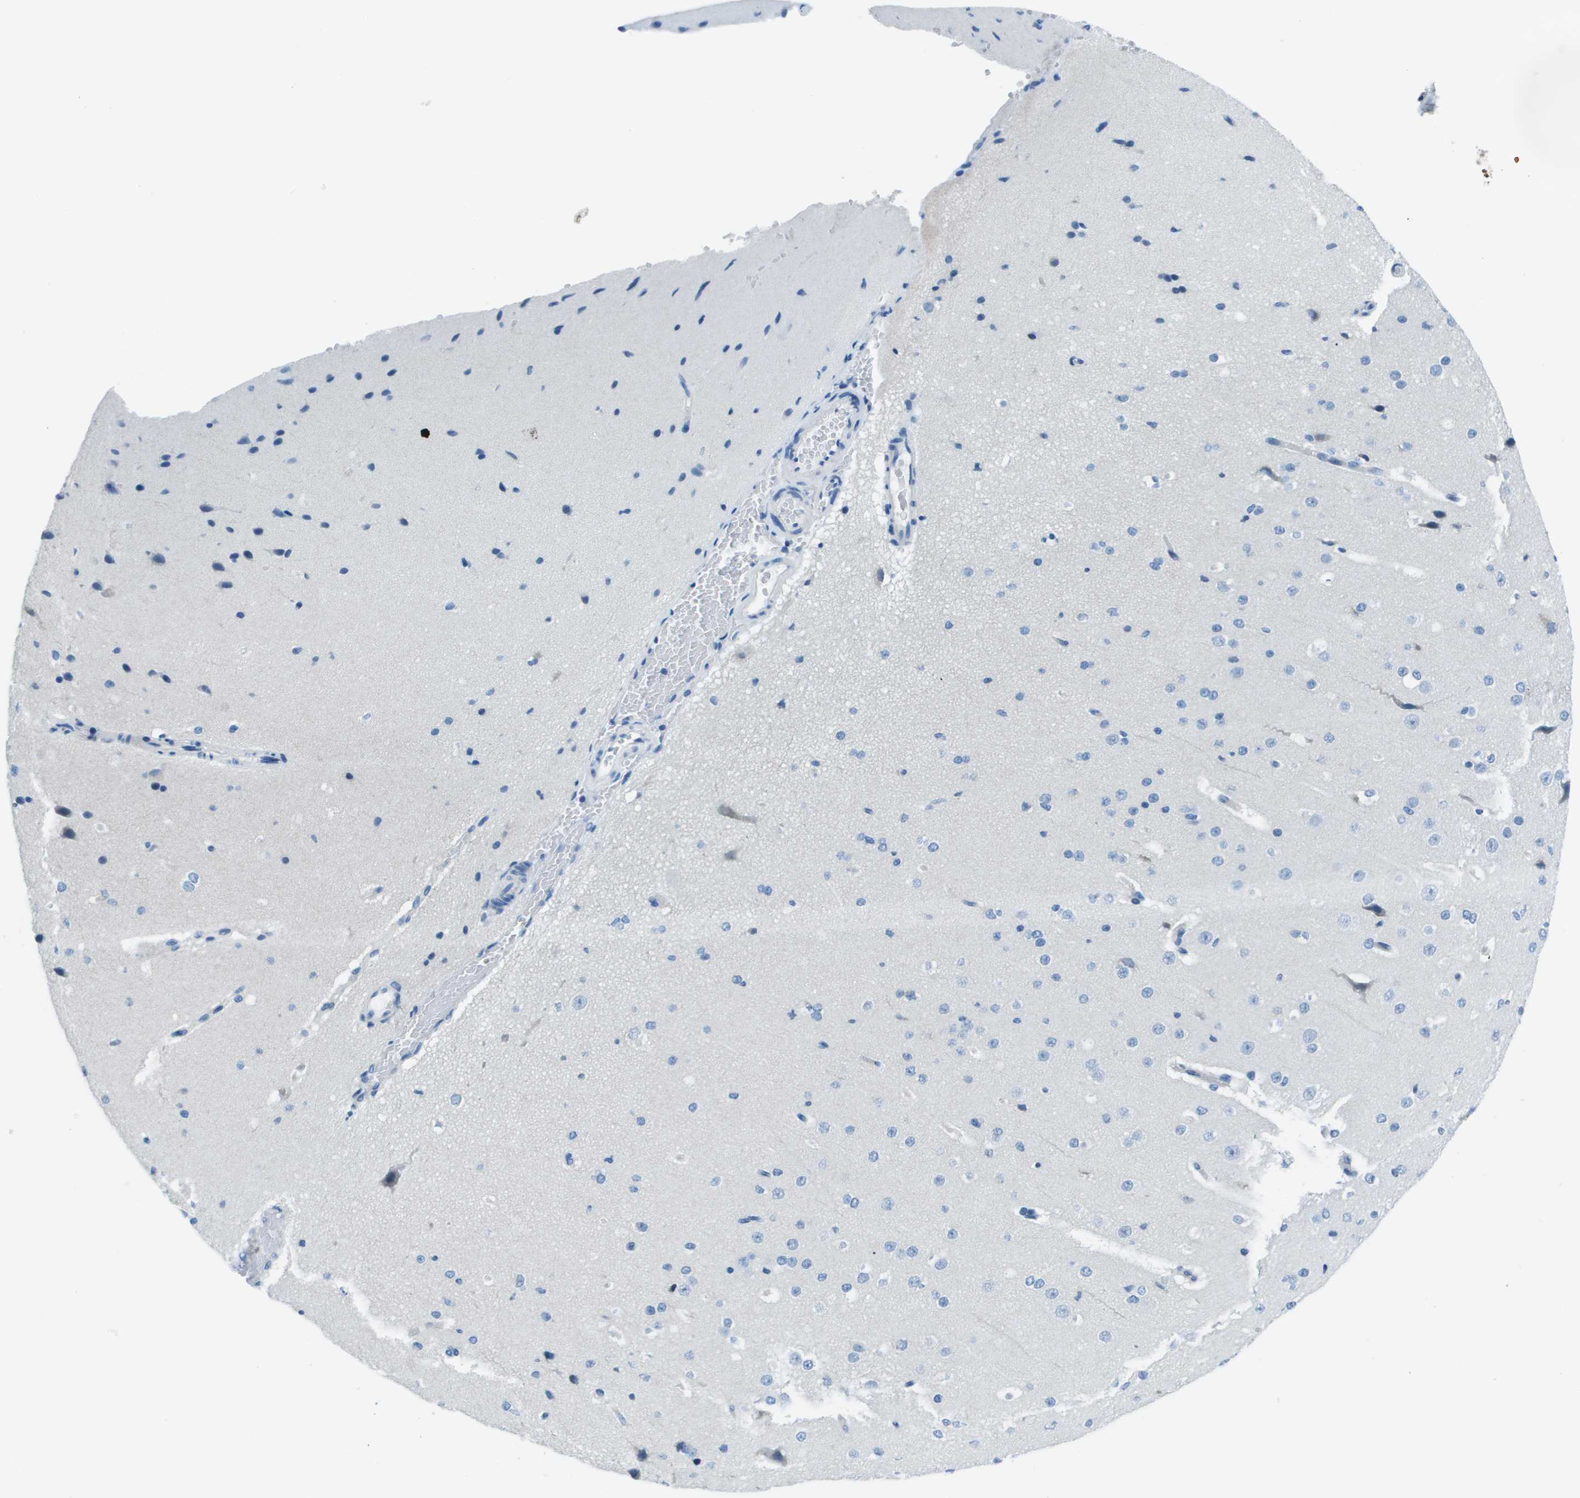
{"staining": {"intensity": "negative", "quantity": "none", "location": "none"}, "tissue": "cerebral cortex", "cell_type": "Endothelial cells", "image_type": "normal", "snomed": [{"axis": "morphology", "description": "Normal tissue, NOS"}, {"axis": "morphology", "description": "Developmental malformation"}, {"axis": "topography", "description": "Cerebral cortex"}], "caption": "A photomicrograph of human cerebral cortex is negative for staining in endothelial cells. (Immunohistochemistry, brightfield microscopy, high magnification).", "gene": "STIP1", "patient": {"sex": "female", "age": 30}}